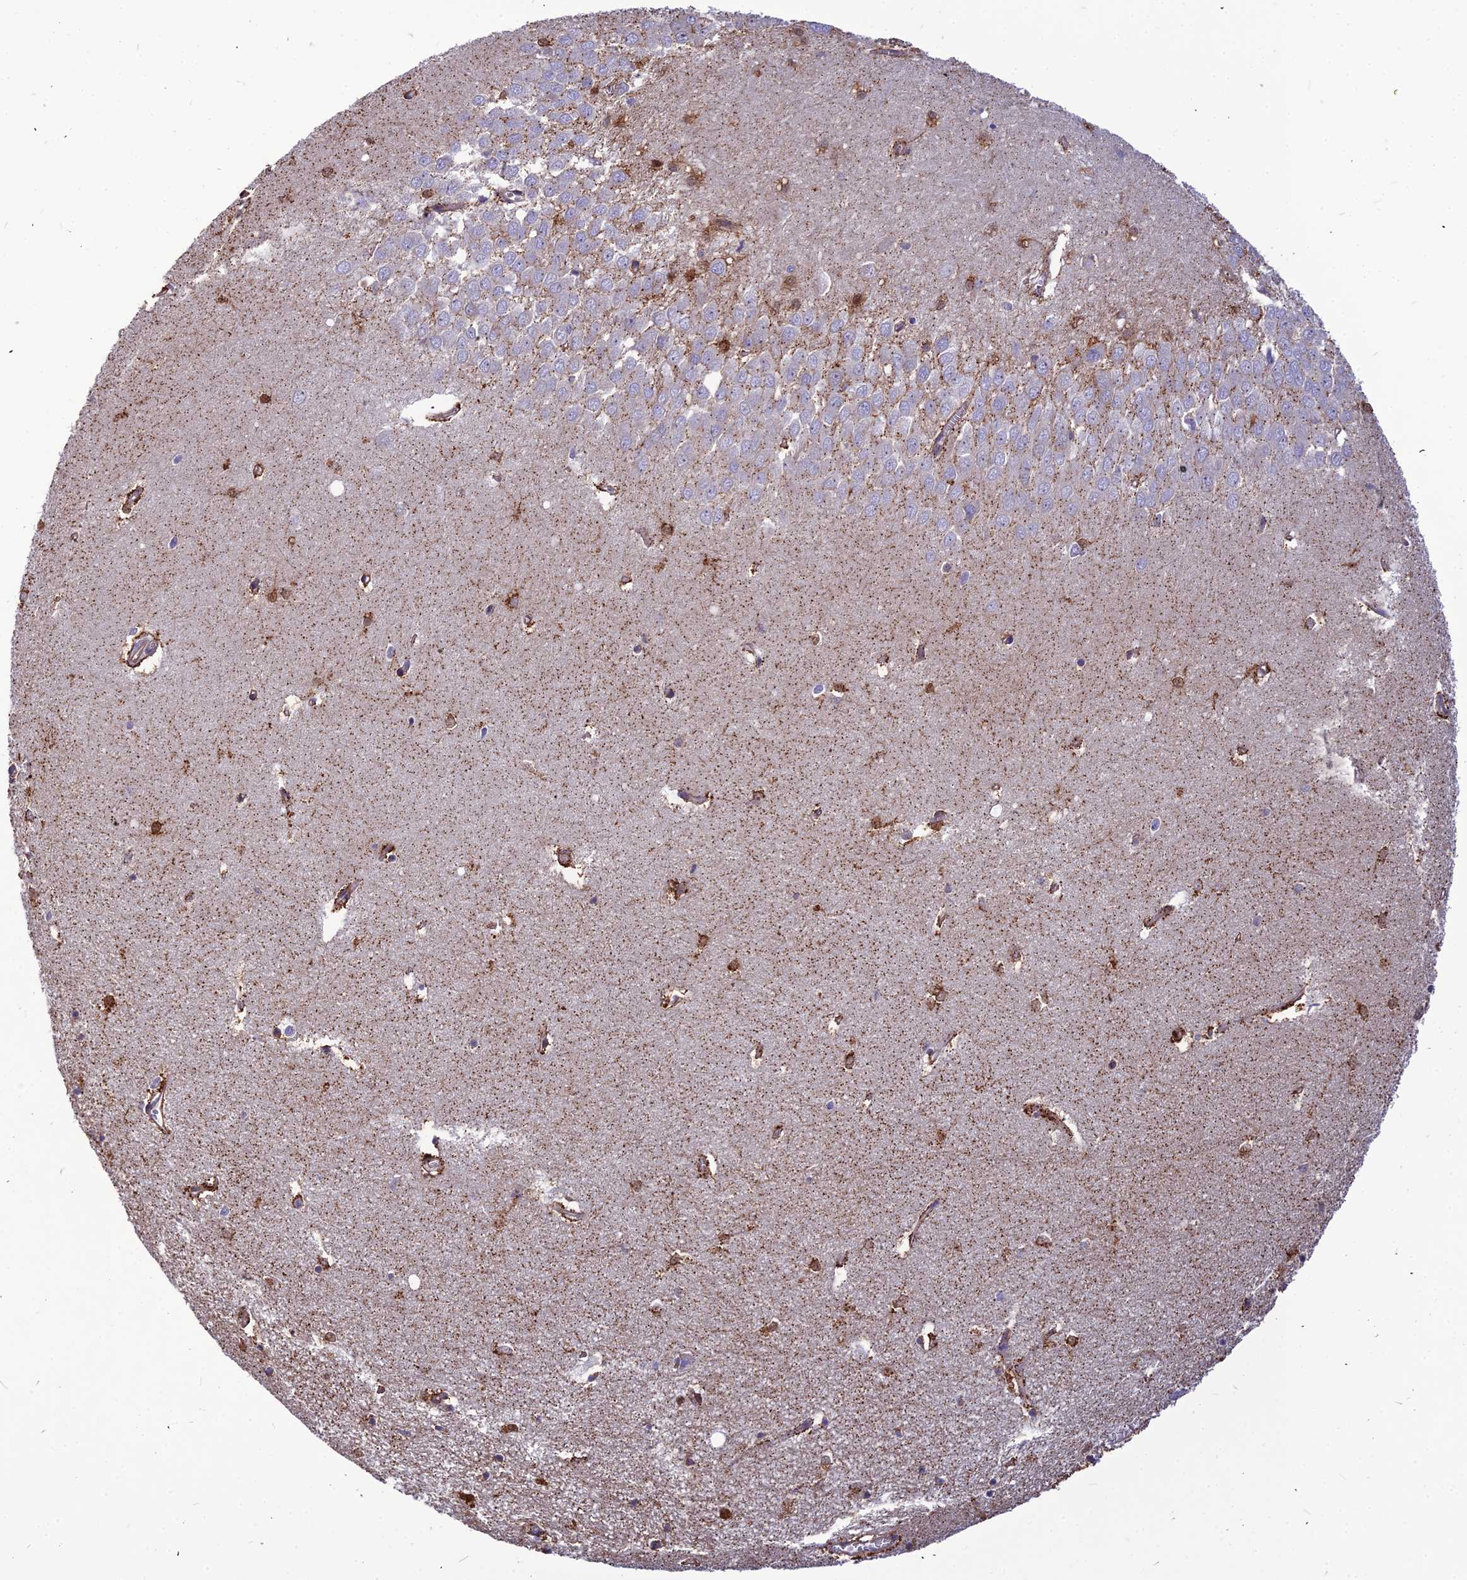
{"staining": {"intensity": "moderate", "quantity": "<25%", "location": "cytoplasmic/membranous"}, "tissue": "hippocampus", "cell_type": "Glial cells", "image_type": "normal", "snomed": [{"axis": "morphology", "description": "Normal tissue, NOS"}, {"axis": "topography", "description": "Hippocampus"}], "caption": "Hippocampus stained for a protein exhibits moderate cytoplasmic/membranous positivity in glial cells. The protein is stained brown, and the nuclei are stained in blue (DAB (3,3'-diaminobenzidine) IHC with brightfield microscopy, high magnification).", "gene": "ASPHD1", "patient": {"sex": "female", "age": 64}}